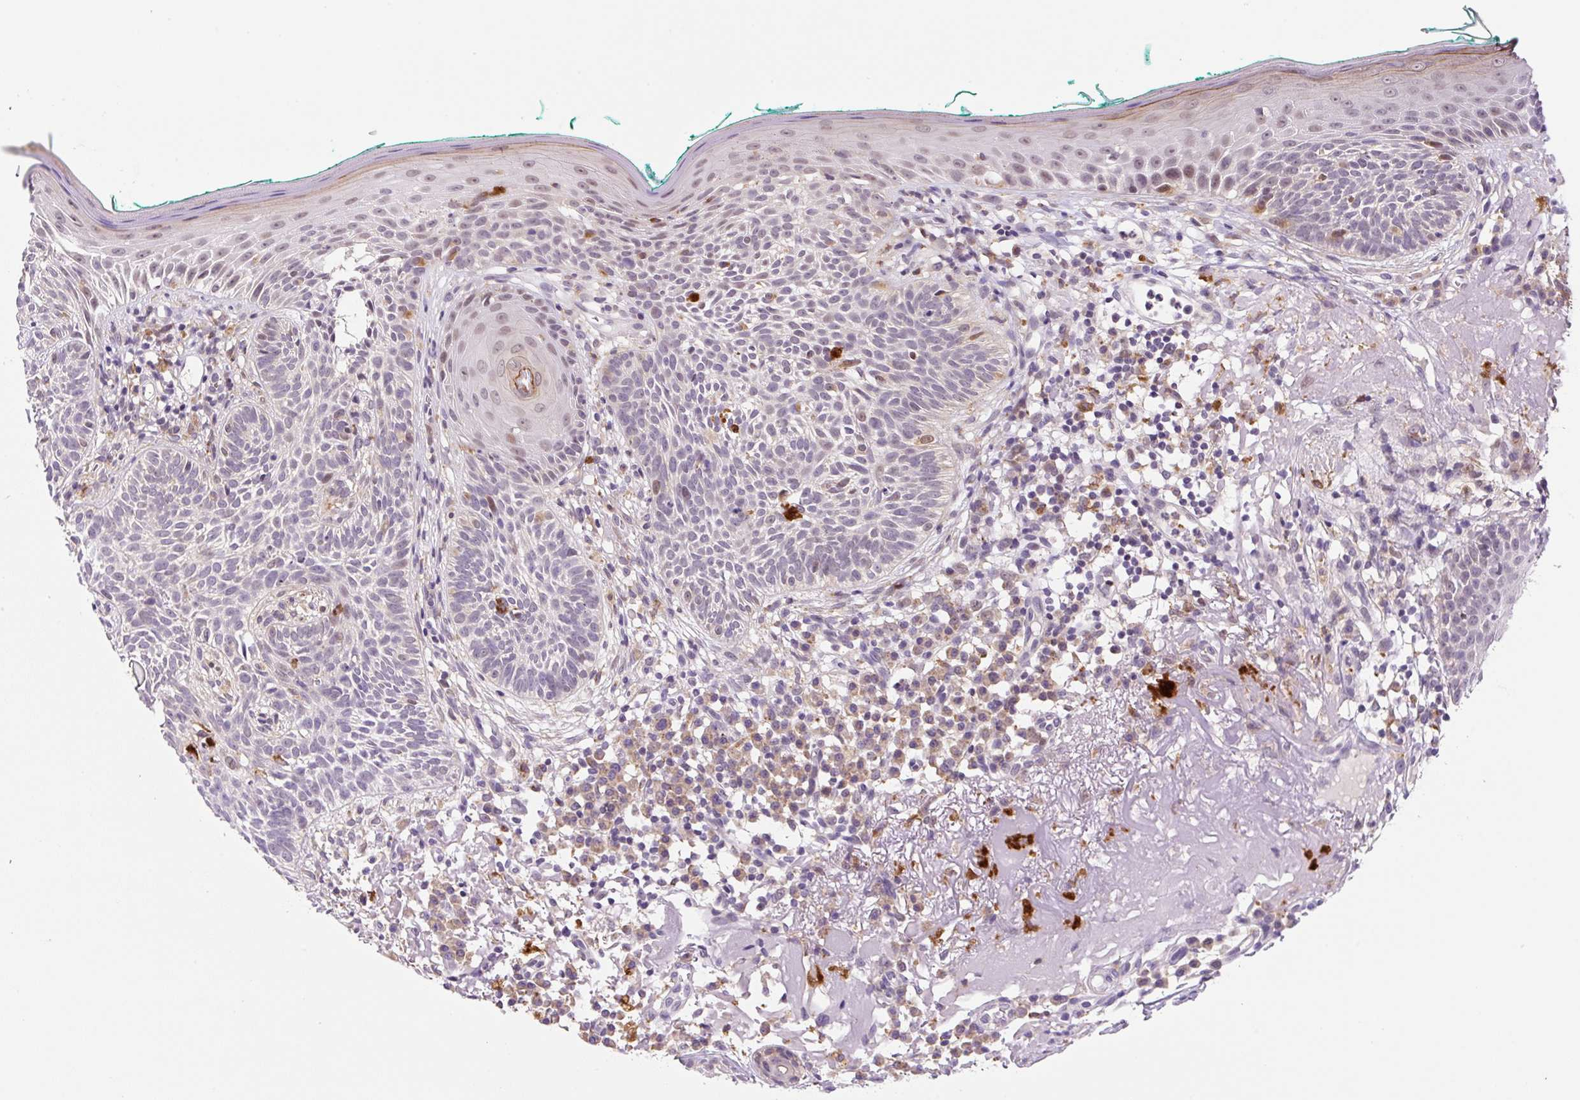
{"staining": {"intensity": "negative", "quantity": "none", "location": "none"}, "tissue": "skin cancer", "cell_type": "Tumor cells", "image_type": "cancer", "snomed": [{"axis": "morphology", "description": "Basal cell carcinoma"}, {"axis": "topography", "description": "Skin"}], "caption": "There is no significant staining in tumor cells of skin basal cell carcinoma.", "gene": "CEBPZOS", "patient": {"sex": "male", "age": 68}}